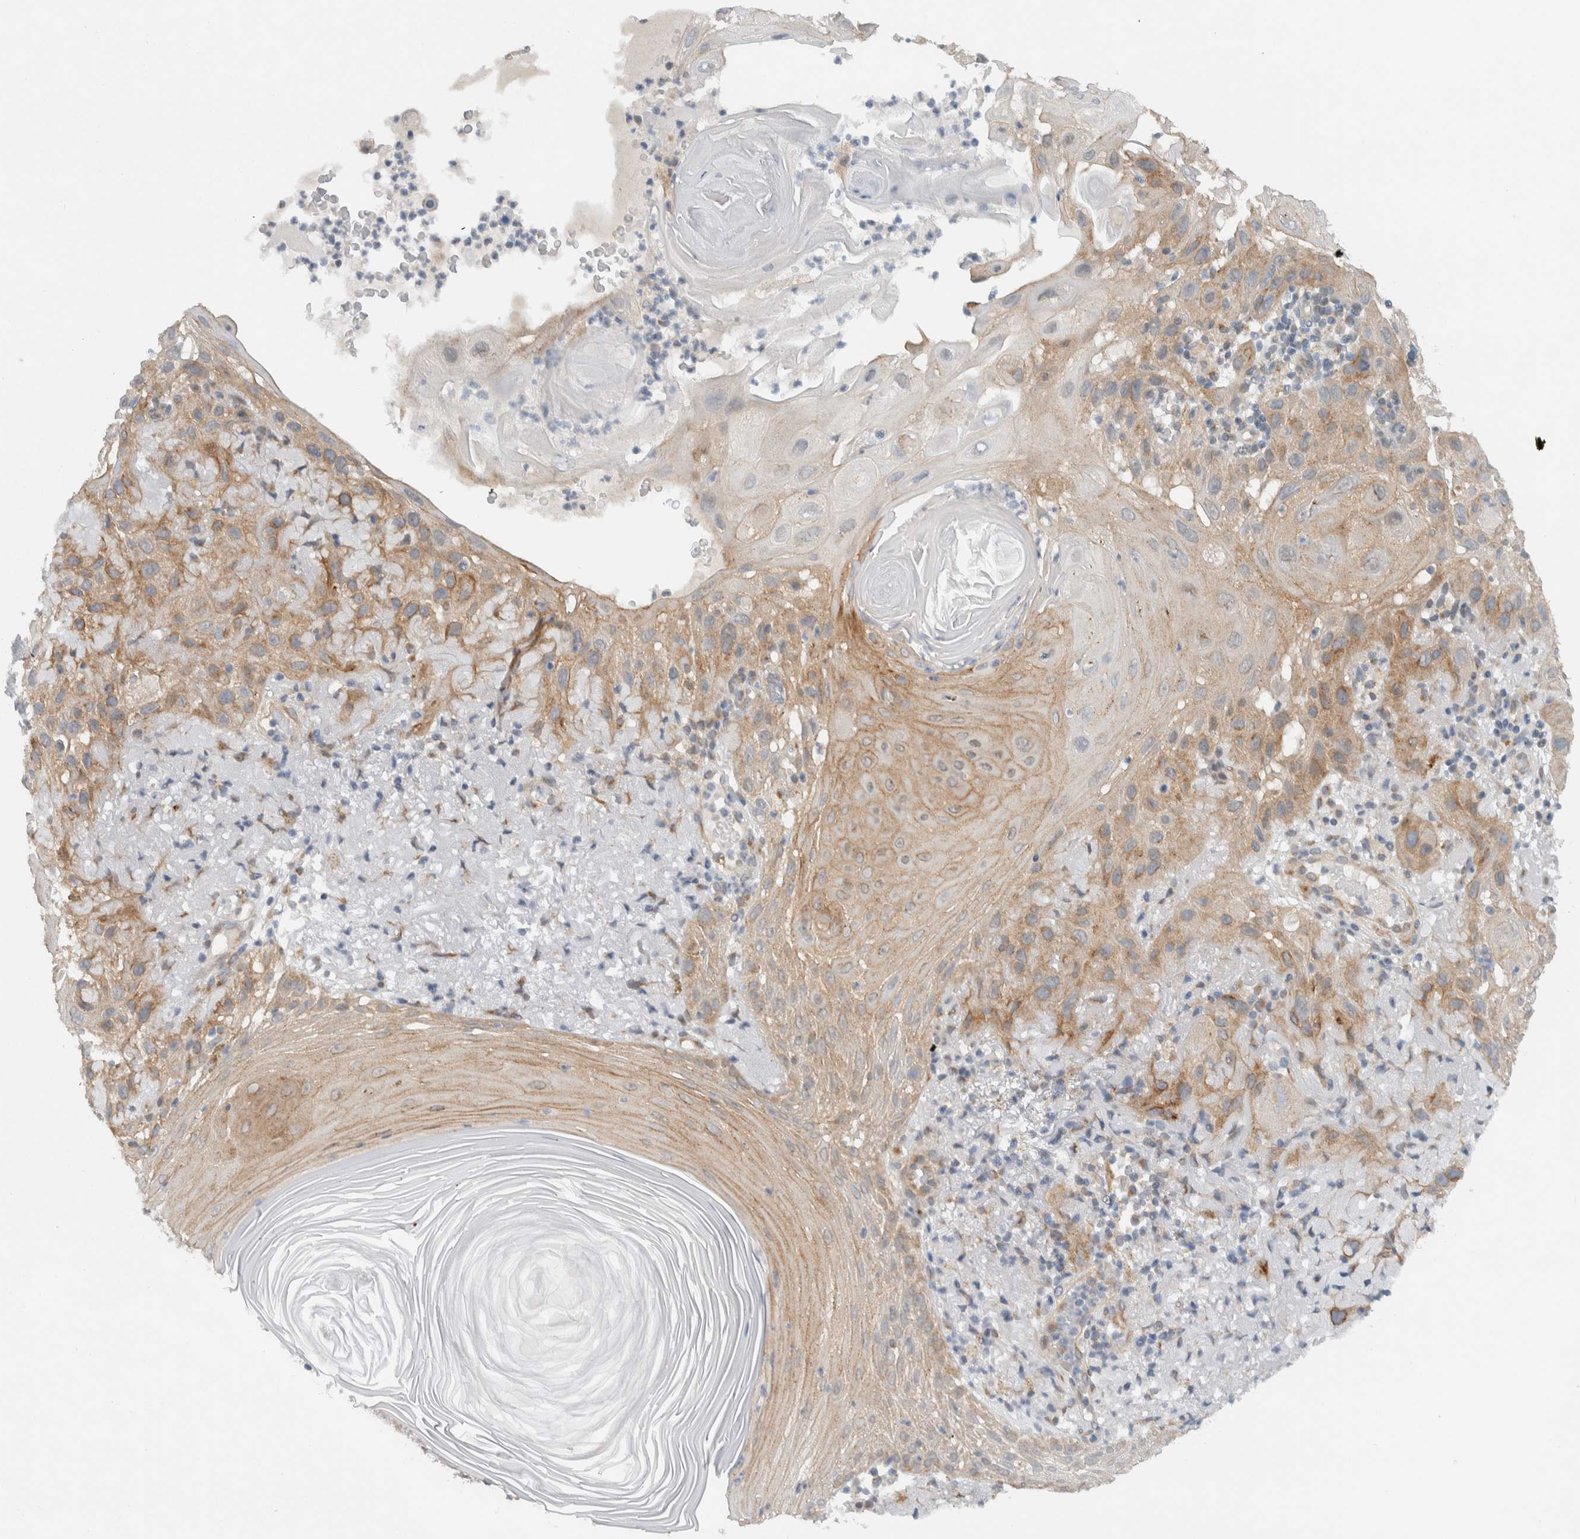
{"staining": {"intensity": "moderate", "quantity": "25%-75%", "location": "cytoplasmic/membranous"}, "tissue": "skin cancer", "cell_type": "Tumor cells", "image_type": "cancer", "snomed": [{"axis": "morphology", "description": "Squamous cell carcinoma, NOS"}, {"axis": "topography", "description": "Skin"}], "caption": "A histopathology image showing moderate cytoplasmic/membranous positivity in approximately 25%-75% of tumor cells in skin squamous cell carcinoma, as visualized by brown immunohistochemical staining.", "gene": "RERE", "patient": {"sex": "female", "age": 96}}